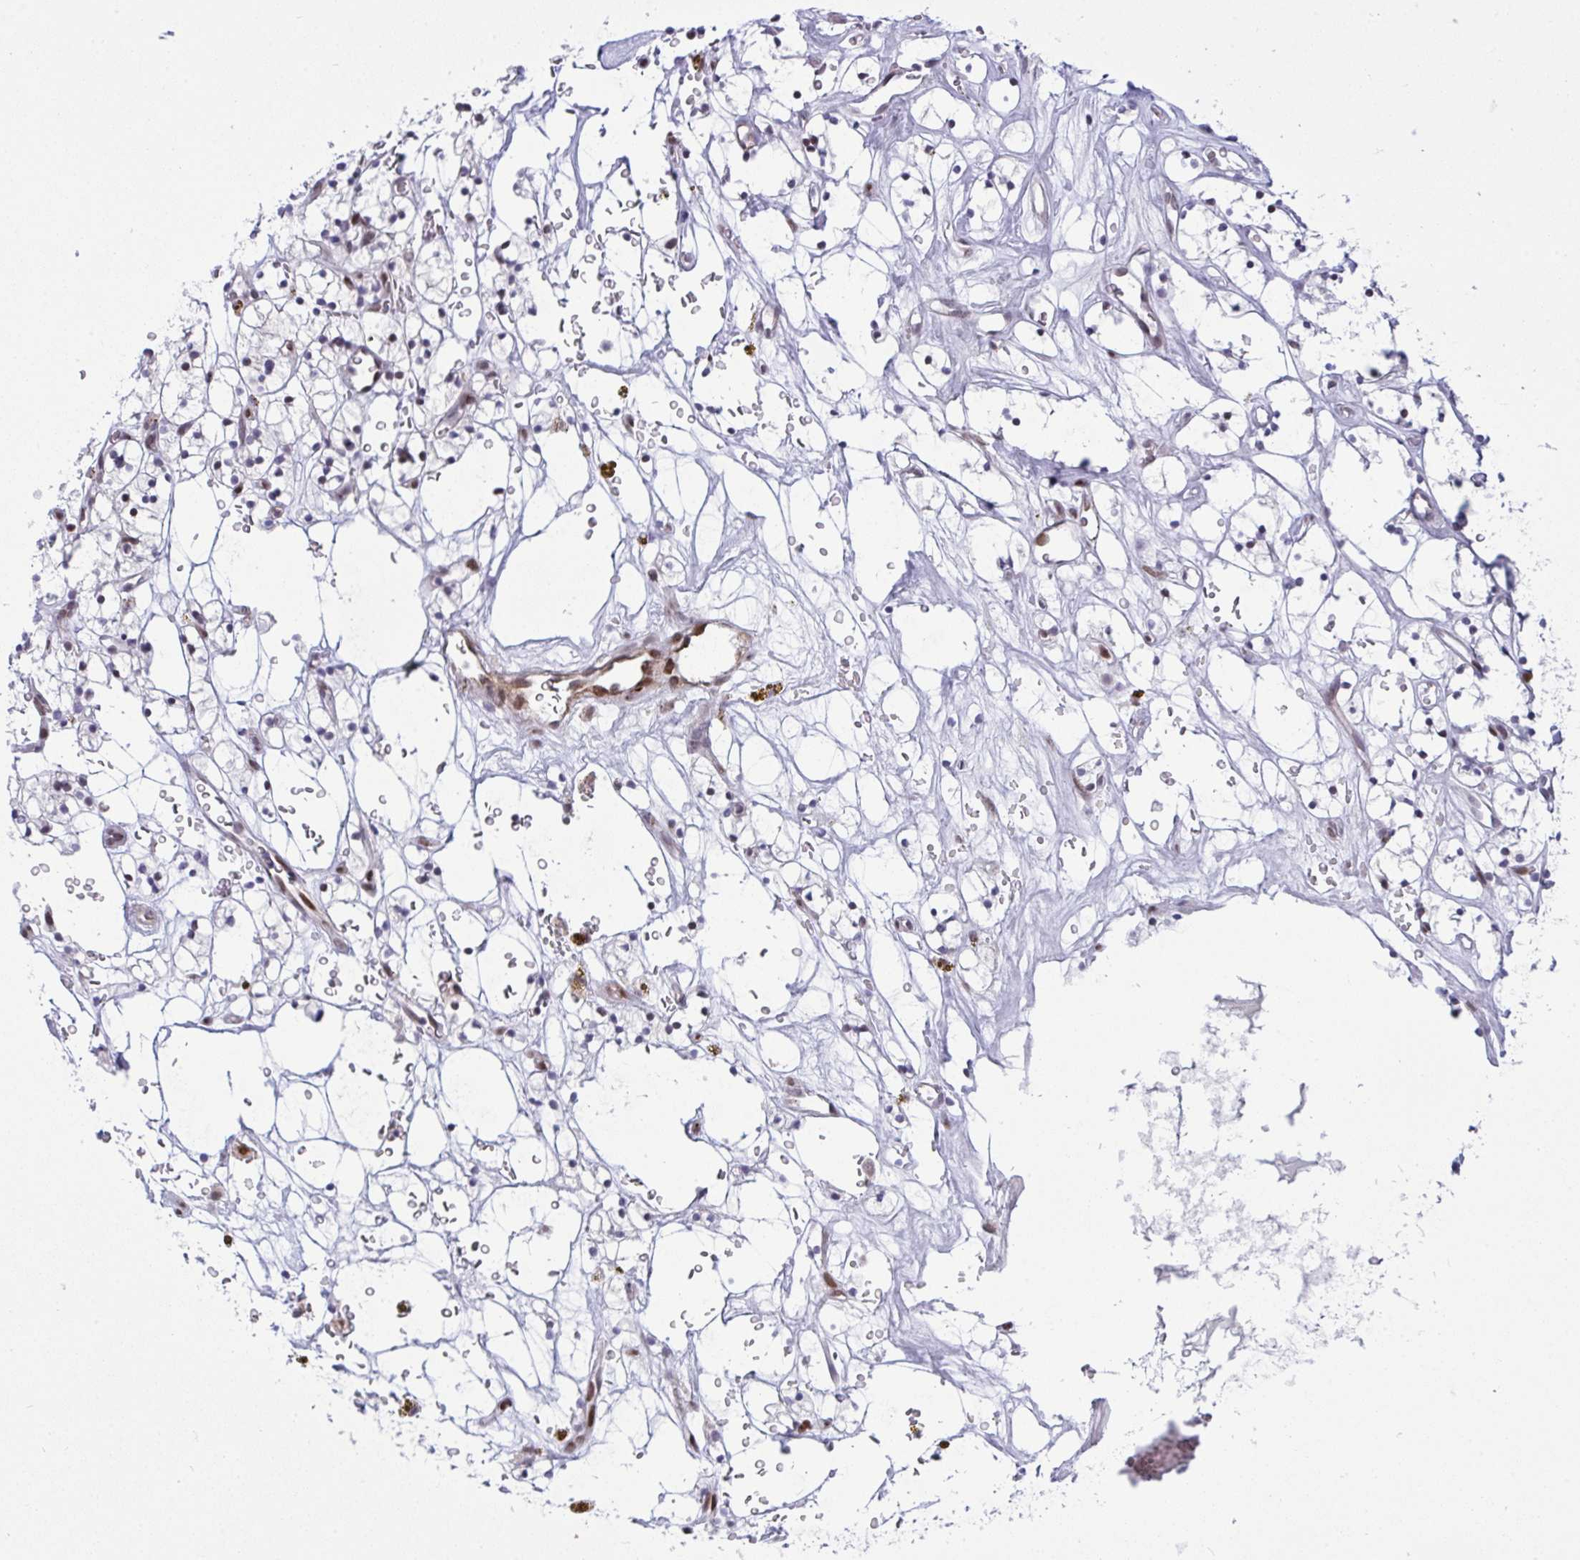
{"staining": {"intensity": "negative", "quantity": "none", "location": "none"}, "tissue": "renal cancer", "cell_type": "Tumor cells", "image_type": "cancer", "snomed": [{"axis": "morphology", "description": "Adenocarcinoma, NOS"}, {"axis": "topography", "description": "Kidney"}], "caption": "Image shows no significant protein expression in tumor cells of renal cancer. Nuclei are stained in blue.", "gene": "ZFHX3", "patient": {"sex": "female", "age": 64}}